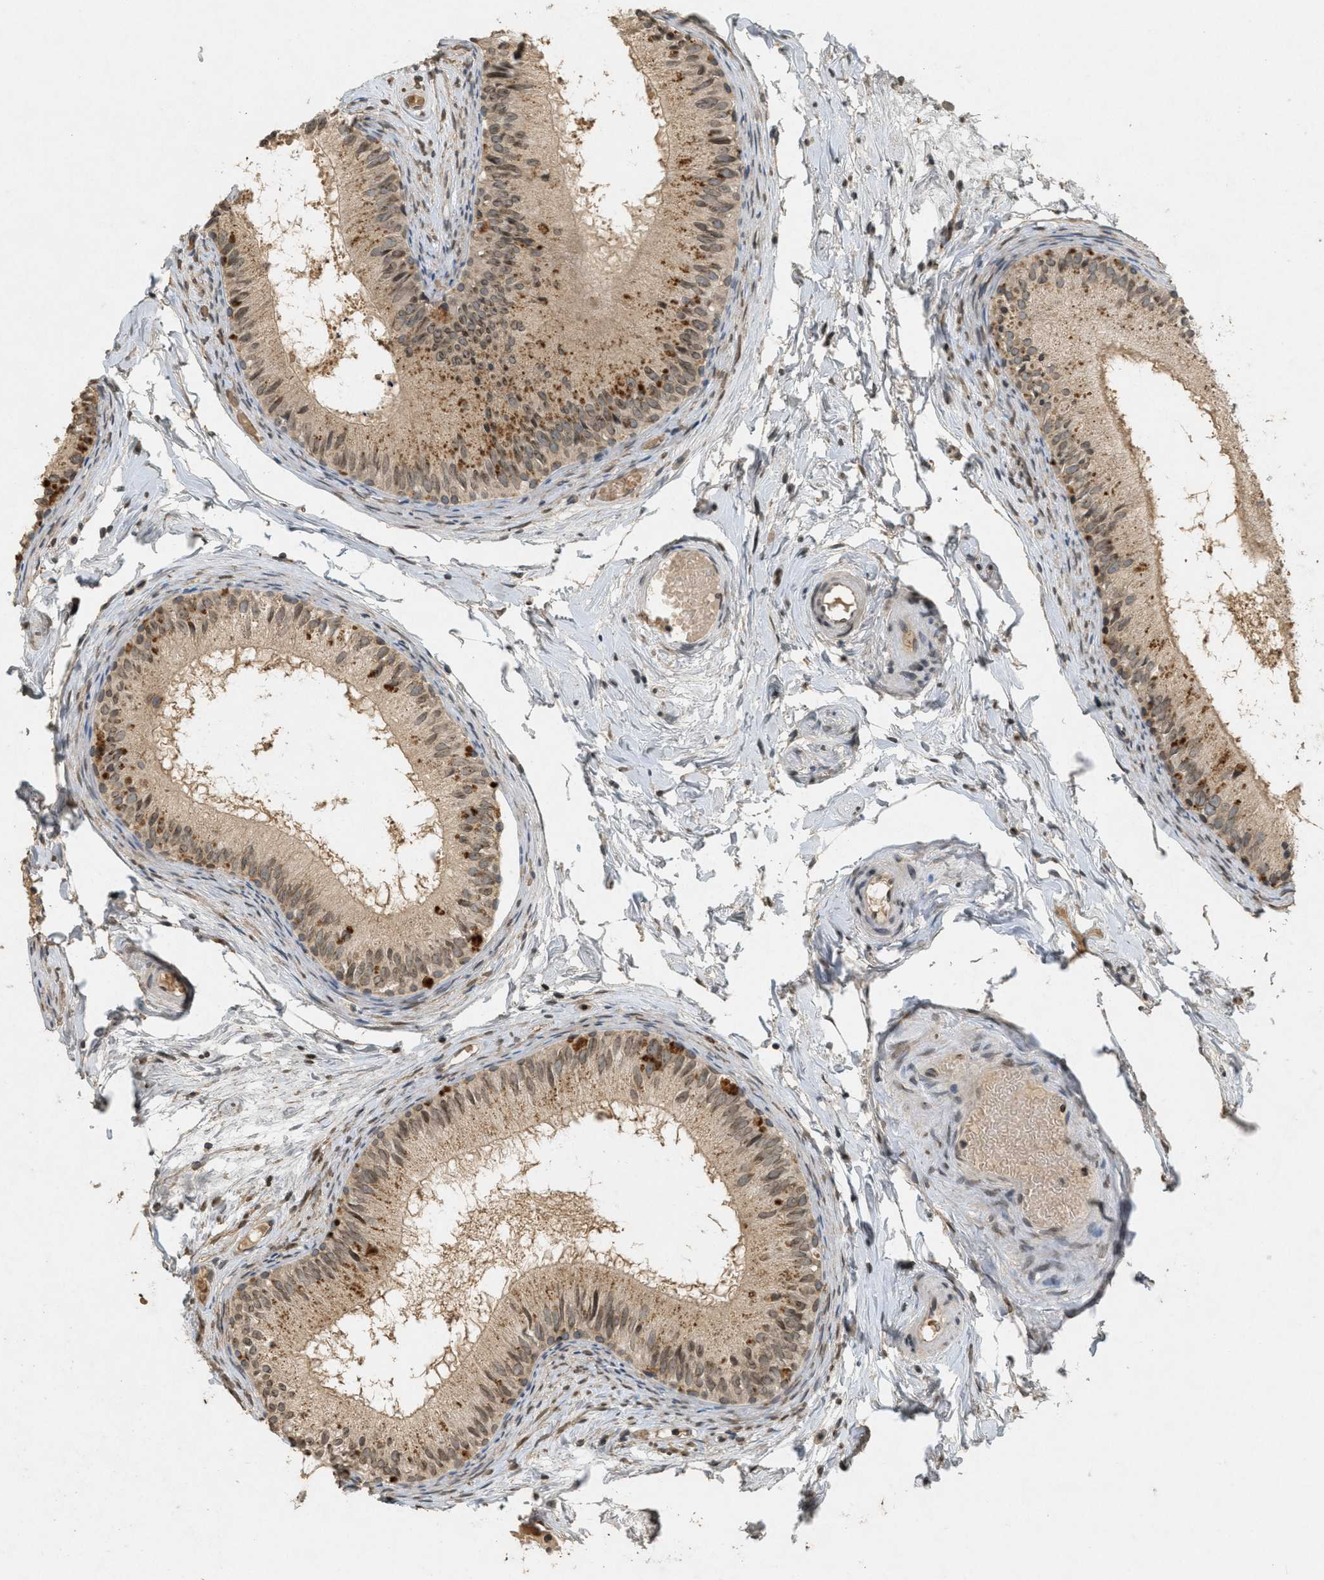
{"staining": {"intensity": "moderate", "quantity": ">75%", "location": "cytoplasmic/membranous,nuclear"}, "tissue": "epididymis", "cell_type": "Glandular cells", "image_type": "normal", "snomed": [{"axis": "morphology", "description": "Normal tissue, NOS"}, {"axis": "topography", "description": "Epididymis"}], "caption": "Moderate cytoplasmic/membranous,nuclear staining is seen in about >75% of glandular cells in normal epididymis.", "gene": "ABHD6", "patient": {"sex": "male", "age": 46}}